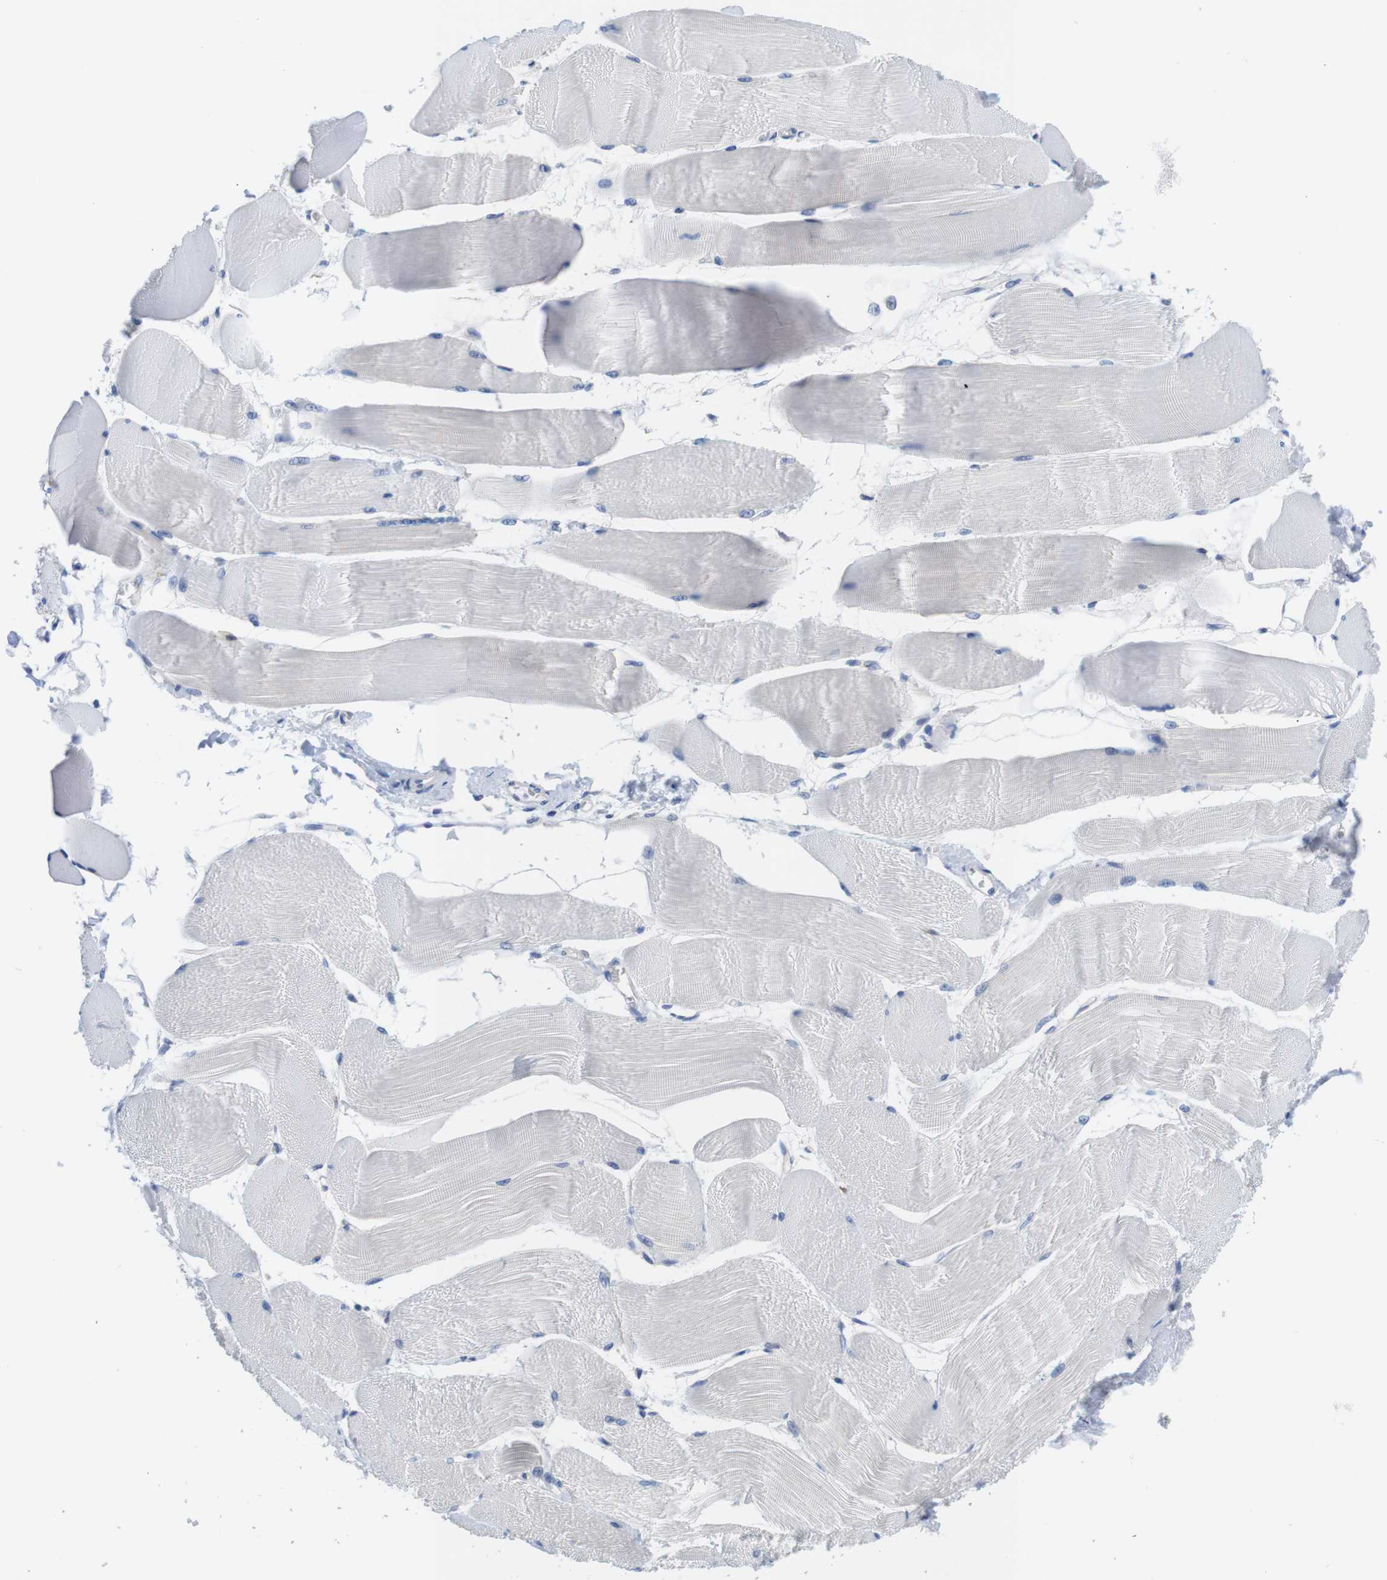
{"staining": {"intensity": "negative", "quantity": "none", "location": "none"}, "tissue": "skeletal muscle", "cell_type": "Myocytes", "image_type": "normal", "snomed": [{"axis": "morphology", "description": "Normal tissue, NOS"}, {"axis": "morphology", "description": "Squamous cell carcinoma, NOS"}, {"axis": "topography", "description": "Skeletal muscle"}], "caption": "Myocytes show no significant staining in benign skeletal muscle. (Stains: DAB immunohistochemistry (IHC) with hematoxylin counter stain, Microscopy: brightfield microscopy at high magnification).", "gene": "SCRIB", "patient": {"sex": "male", "age": 51}}